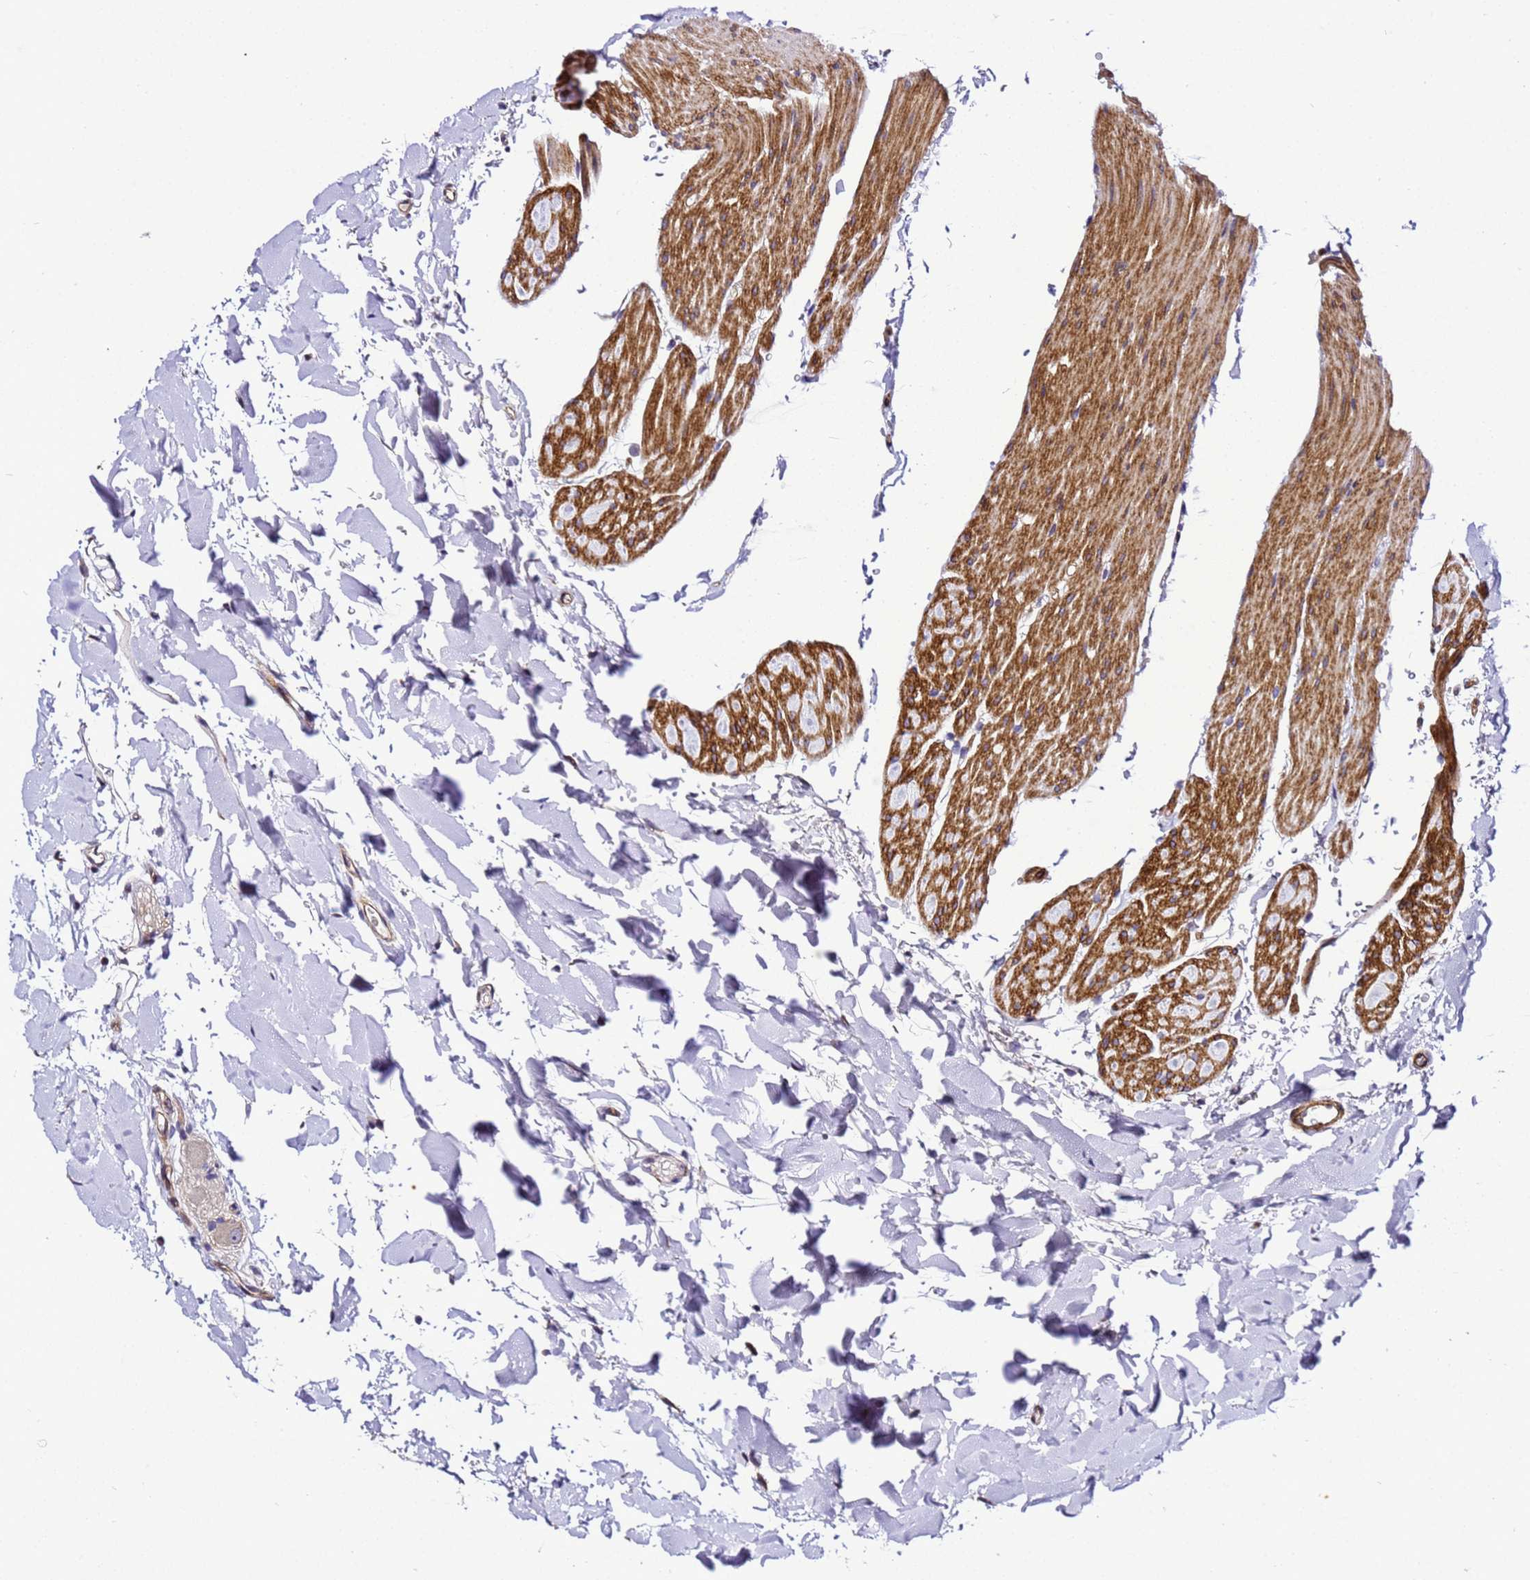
{"staining": {"intensity": "moderate", "quantity": ">75%", "location": "cytoplasmic/membranous"}, "tissue": "colon", "cell_type": "Endothelial cells", "image_type": "normal", "snomed": [{"axis": "morphology", "description": "Normal tissue, NOS"}, {"axis": "topography", "description": "Colon"}], "caption": "DAB immunohistochemical staining of benign human colon exhibits moderate cytoplasmic/membranous protein expression in about >75% of endothelial cells.", "gene": "ZNF417", "patient": {"sex": "male", "age": 75}}